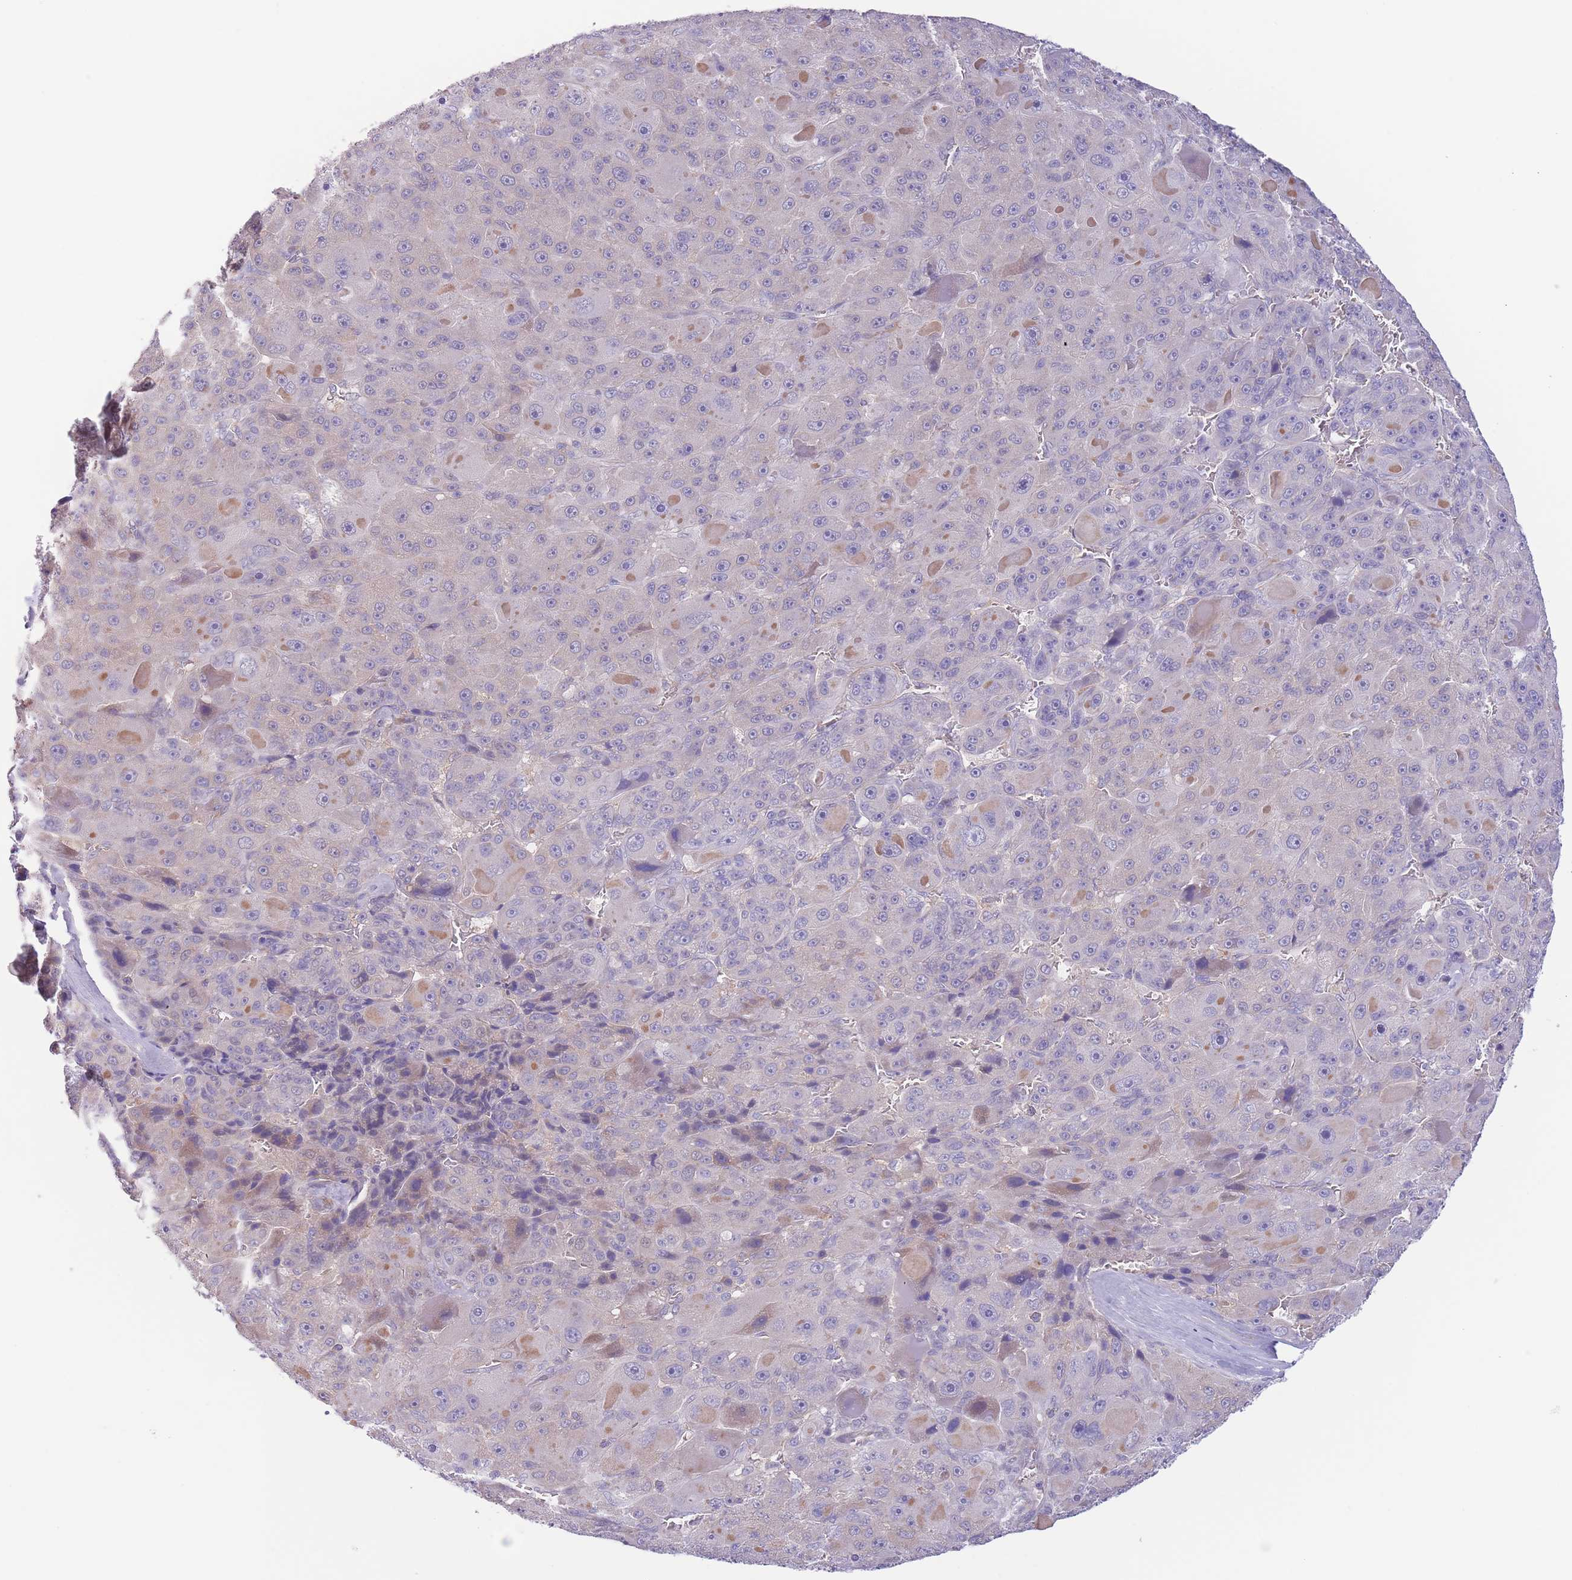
{"staining": {"intensity": "negative", "quantity": "none", "location": "none"}, "tissue": "liver cancer", "cell_type": "Tumor cells", "image_type": "cancer", "snomed": [{"axis": "morphology", "description": "Carcinoma, Hepatocellular, NOS"}, {"axis": "topography", "description": "Liver"}], "caption": "Immunohistochemical staining of hepatocellular carcinoma (liver) displays no significant expression in tumor cells.", "gene": "C9orf152", "patient": {"sex": "male", "age": 76}}